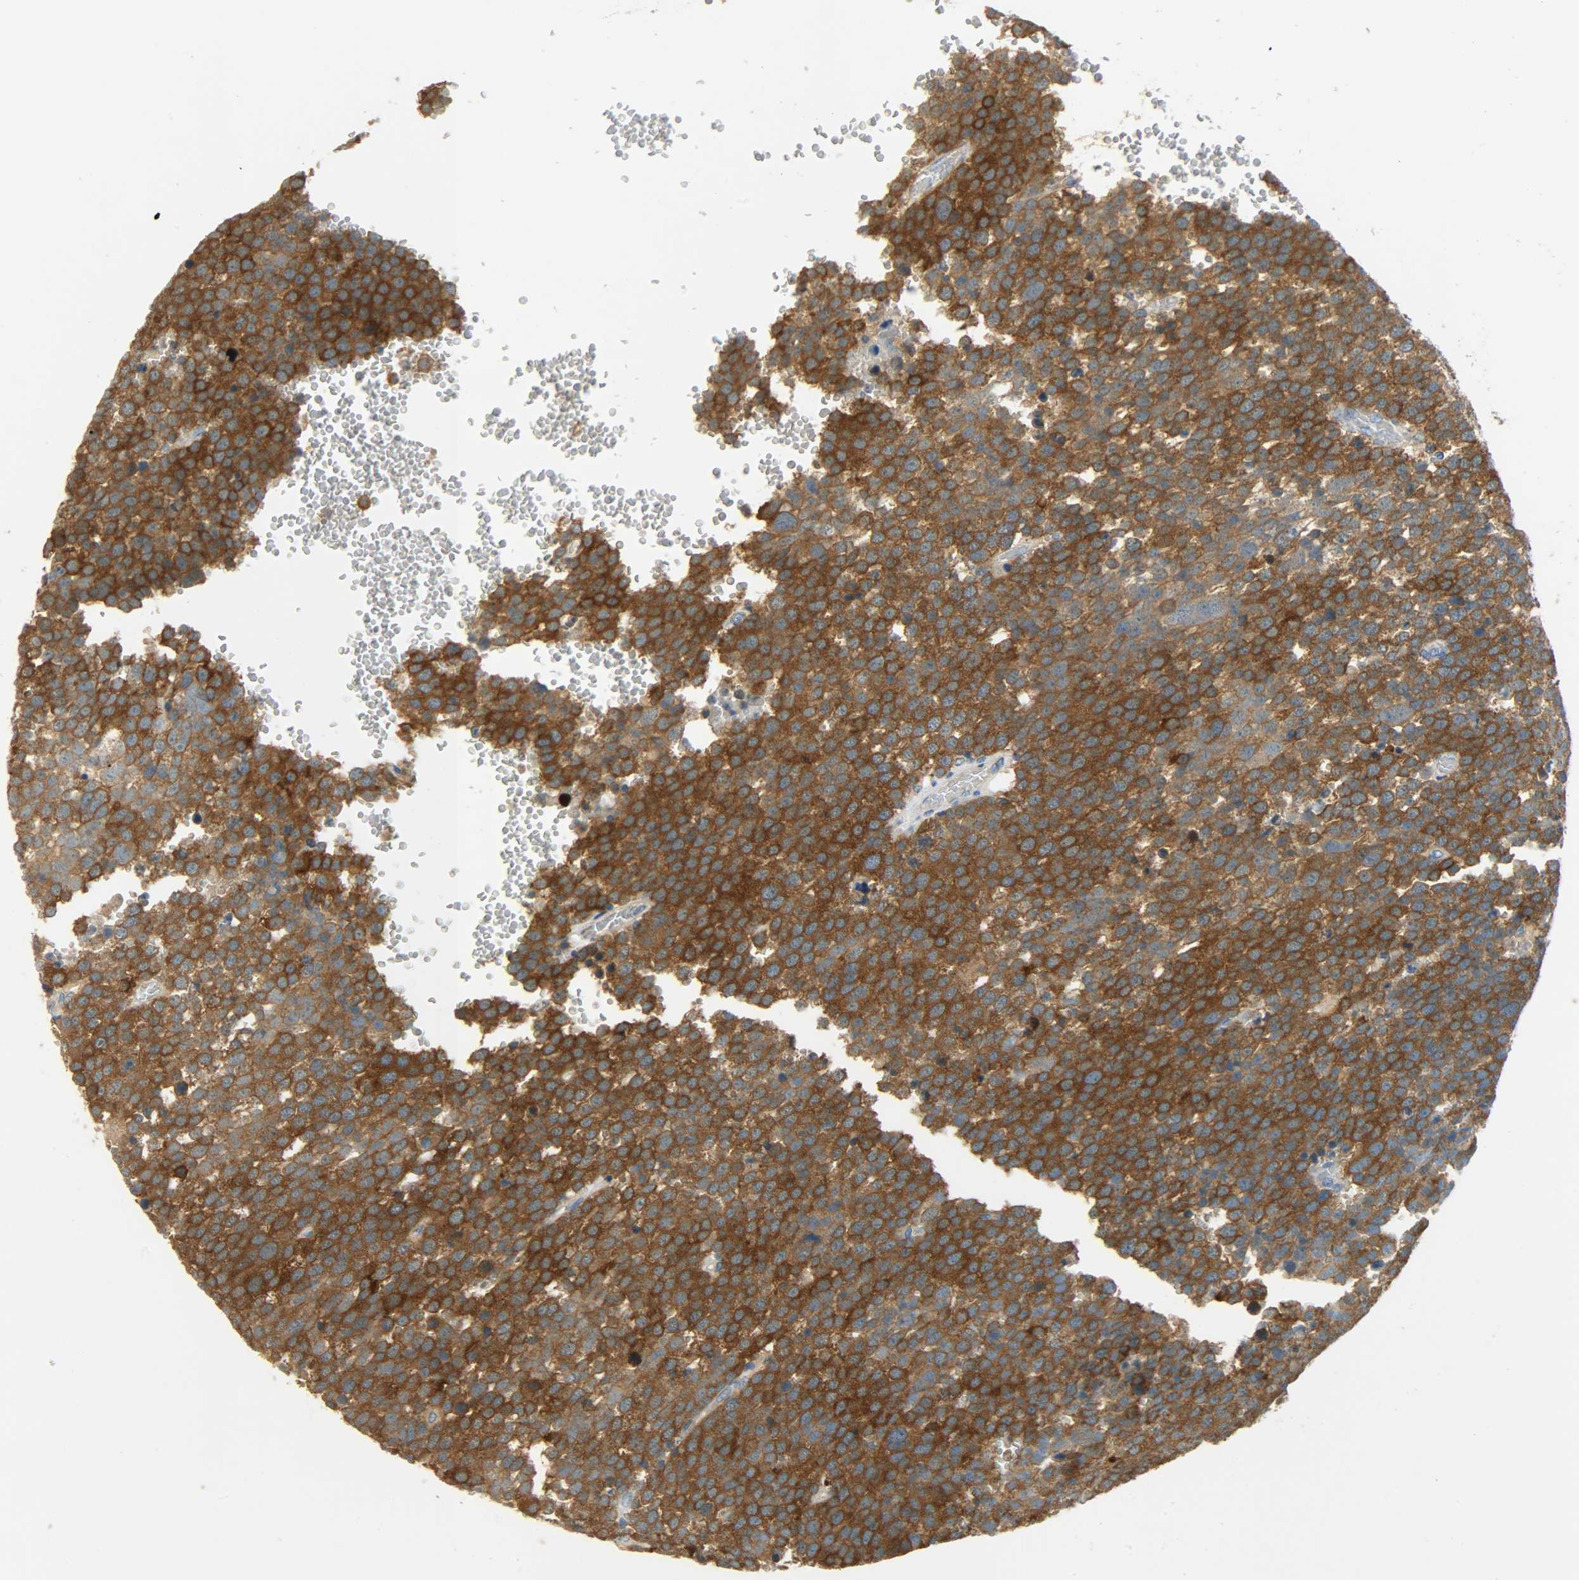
{"staining": {"intensity": "strong", "quantity": ">75%", "location": "cytoplasmic/membranous"}, "tissue": "testis cancer", "cell_type": "Tumor cells", "image_type": "cancer", "snomed": [{"axis": "morphology", "description": "Seminoma, NOS"}, {"axis": "topography", "description": "Testis"}], "caption": "IHC staining of testis cancer, which demonstrates high levels of strong cytoplasmic/membranous expression in about >75% of tumor cells indicating strong cytoplasmic/membranous protein staining. The staining was performed using DAB (3,3'-diaminobenzidine) (brown) for protein detection and nuclei were counterstained in hematoxylin (blue).", "gene": "DSG2", "patient": {"sex": "male", "age": 71}}